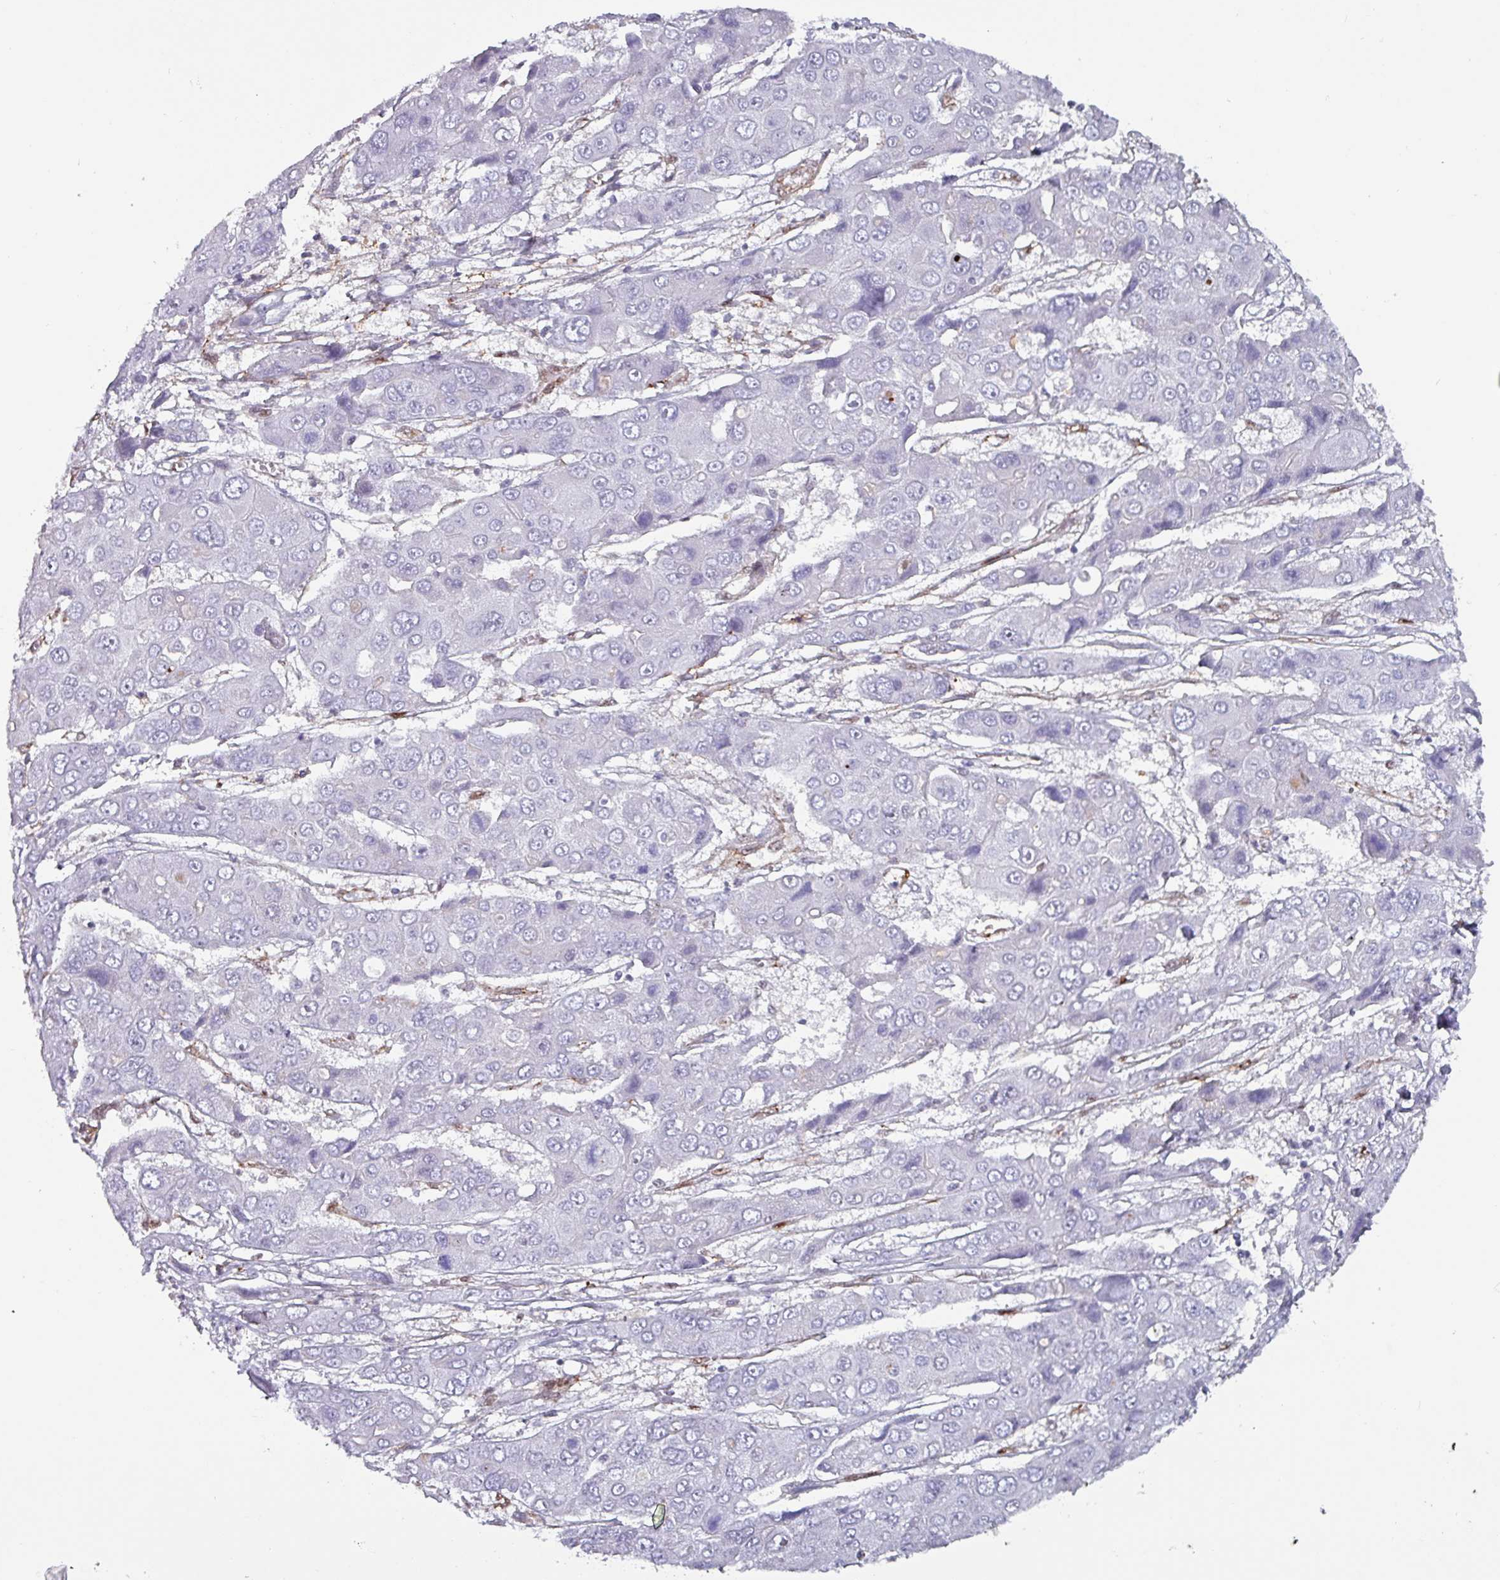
{"staining": {"intensity": "negative", "quantity": "none", "location": "none"}, "tissue": "liver cancer", "cell_type": "Tumor cells", "image_type": "cancer", "snomed": [{"axis": "morphology", "description": "Cholangiocarcinoma"}, {"axis": "topography", "description": "Liver"}], "caption": "DAB (3,3'-diaminobenzidine) immunohistochemical staining of liver cancer displays no significant staining in tumor cells.", "gene": "ZNF816-ZNF321P", "patient": {"sex": "male", "age": 67}}